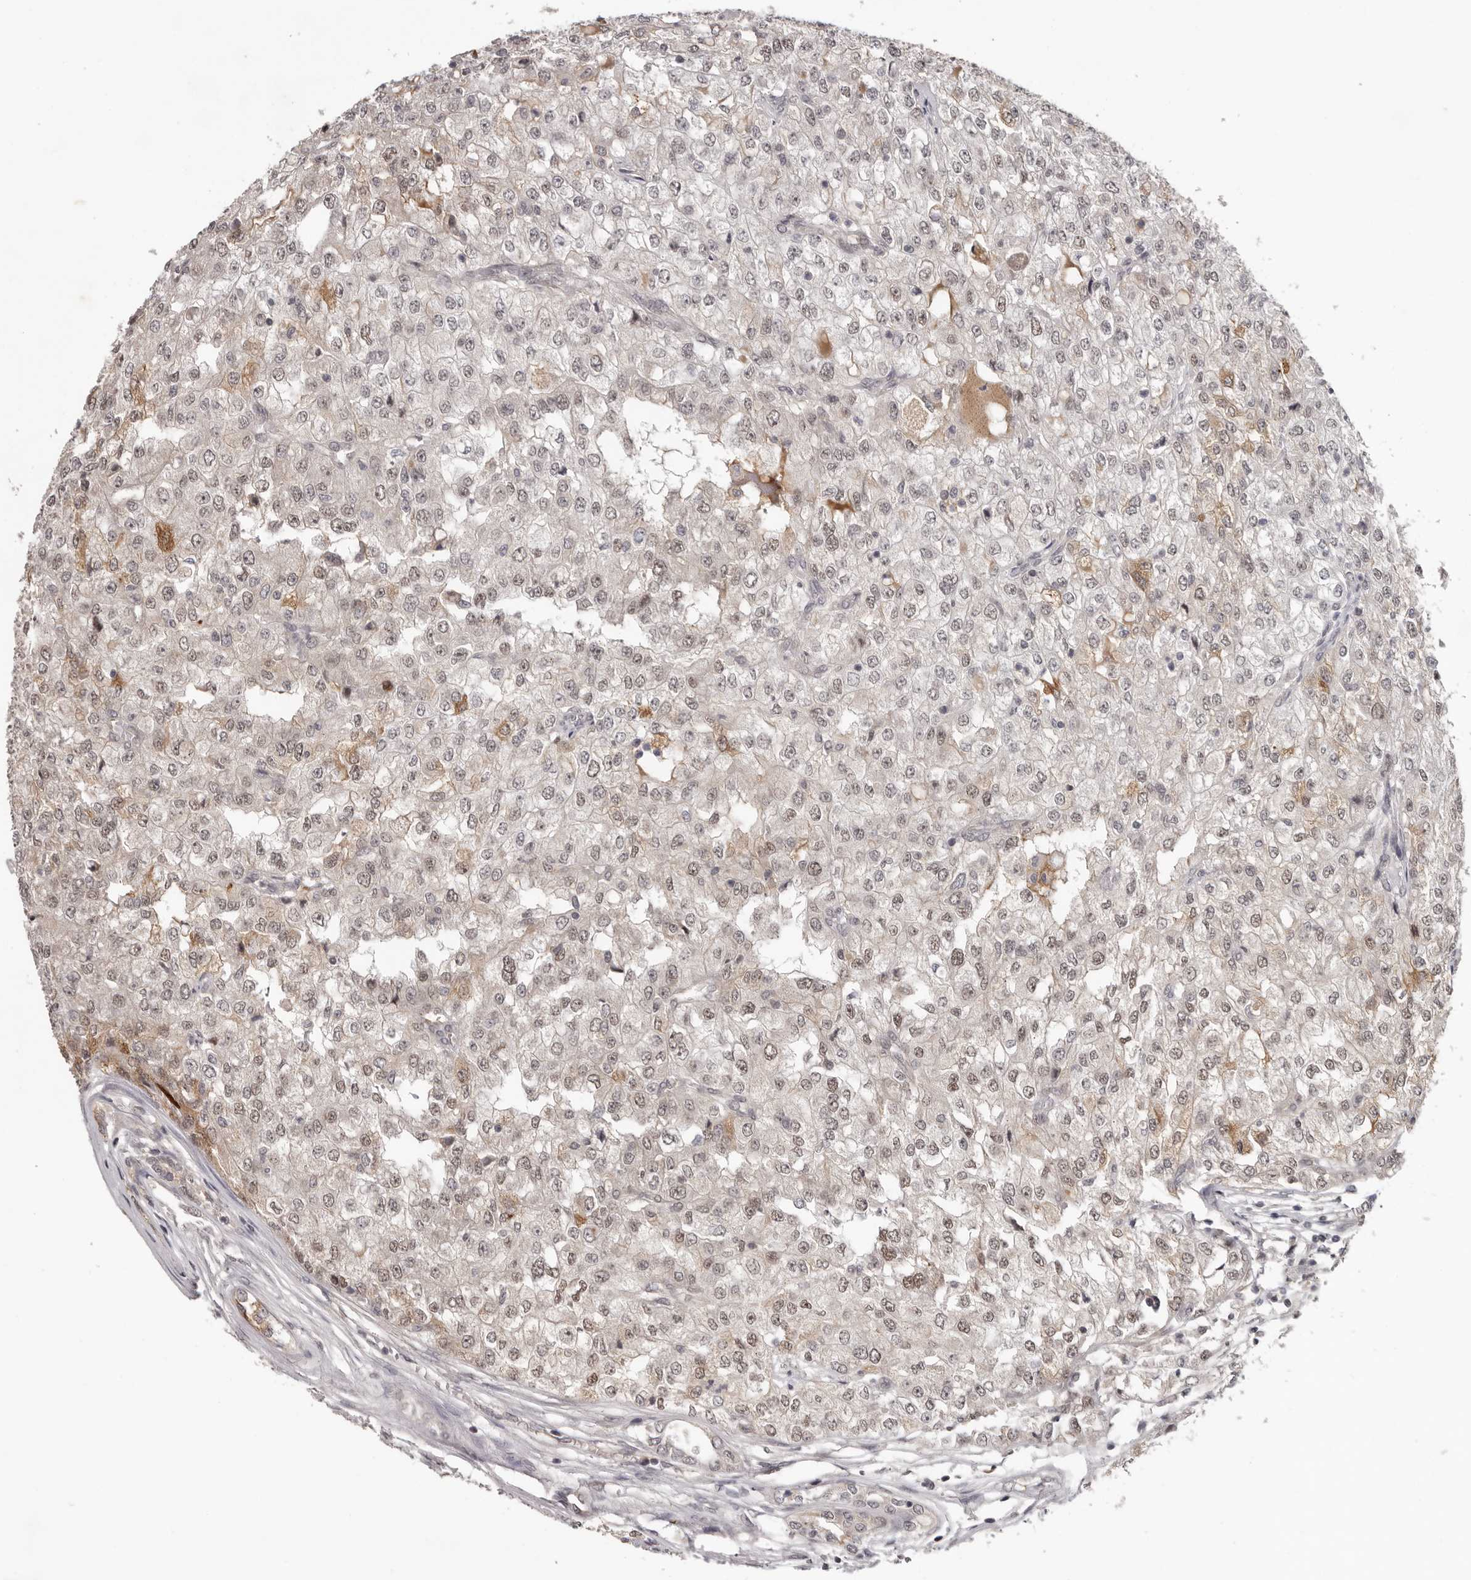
{"staining": {"intensity": "weak", "quantity": "25%-75%", "location": "nuclear"}, "tissue": "renal cancer", "cell_type": "Tumor cells", "image_type": "cancer", "snomed": [{"axis": "morphology", "description": "Adenocarcinoma, NOS"}, {"axis": "topography", "description": "Kidney"}], "caption": "Immunohistochemical staining of renal cancer (adenocarcinoma) demonstrates low levels of weak nuclear expression in approximately 25%-75% of tumor cells. Nuclei are stained in blue.", "gene": "TBX5", "patient": {"sex": "female", "age": 54}}